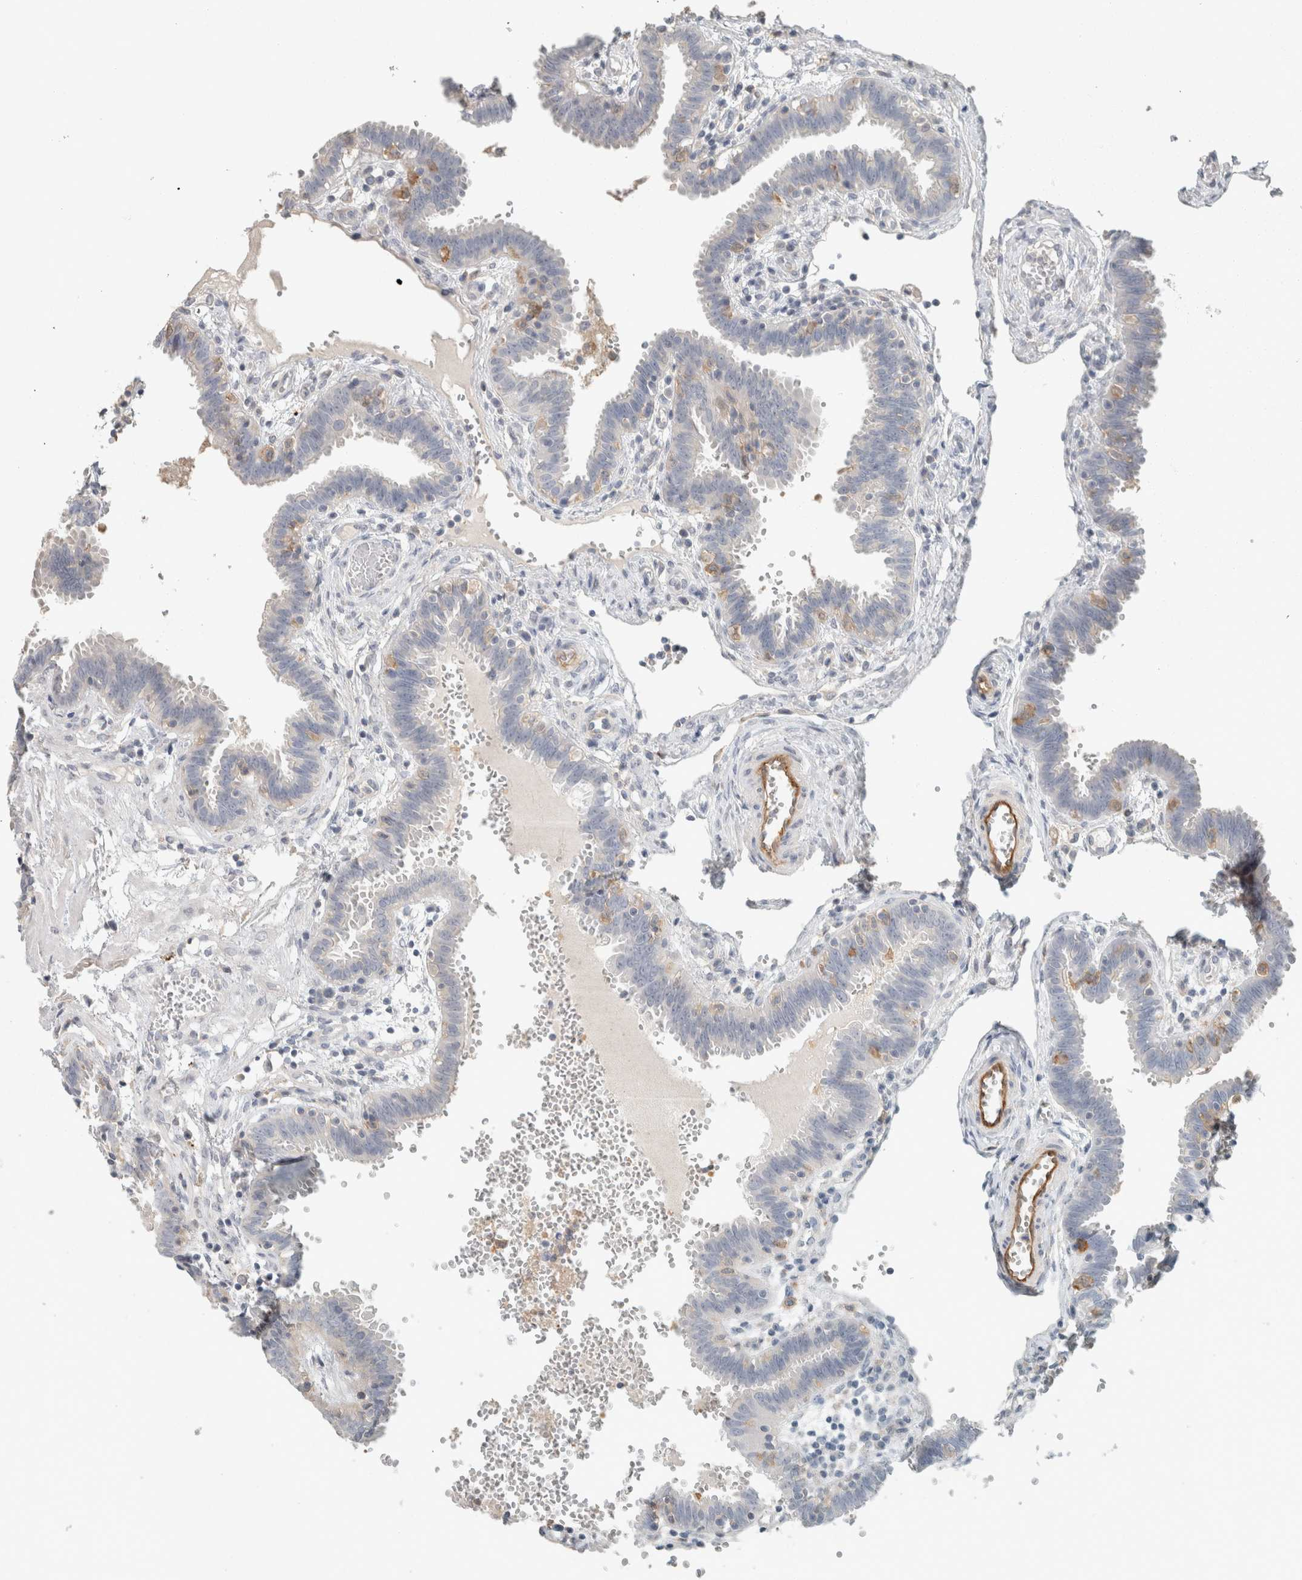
{"staining": {"intensity": "negative", "quantity": "none", "location": "none"}, "tissue": "fallopian tube", "cell_type": "Glandular cells", "image_type": "normal", "snomed": [{"axis": "morphology", "description": "Normal tissue, NOS"}, {"axis": "topography", "description": "Fallopian tube"}, {"axis": "topography", "description": "Placenta"}], "caption": "DAB immunohistochemical staining of benign human fallopian tube displays no significant expression in glandular cells.", "gene": "SCIN", "patient": {"sex": "female", "age": 32}}